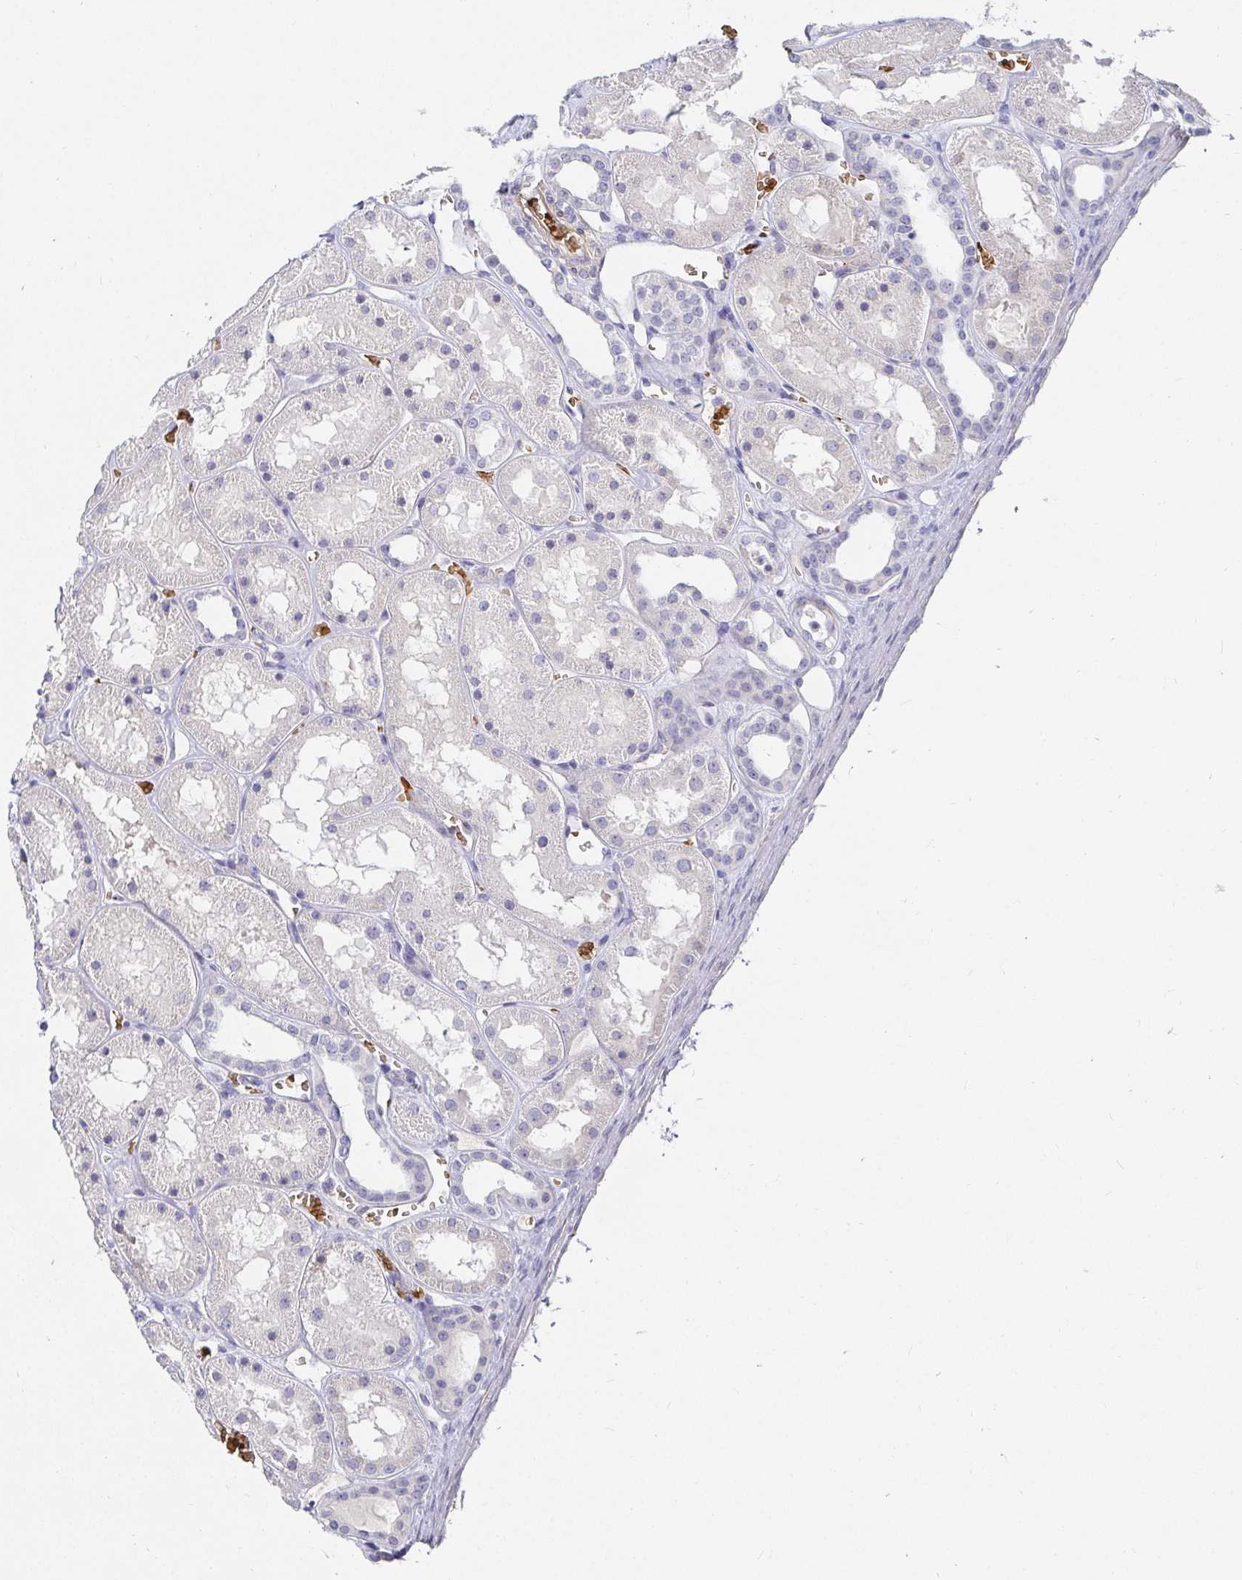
{"staining": {"intensity": "negative", "quantity": "none", "location": "none"}, "tissue": "kidney", "cell_type": "Cells in glomeruli", "image_type": "normal", "snomed": [{"axis": "morphology", "description": "Normal tissue, NOS"}, {"axis": "topography", "description": "Kidney"}], "caption": "Histopathology image shows no protein staining in cells in glomeruli of unremarkable kidney. (DAB immunohistochemistry (IHC) visualized using brightfield microscopy, high magnification).", "gene": "FGF21", "patient": {"sex": "female", "age": 41}}